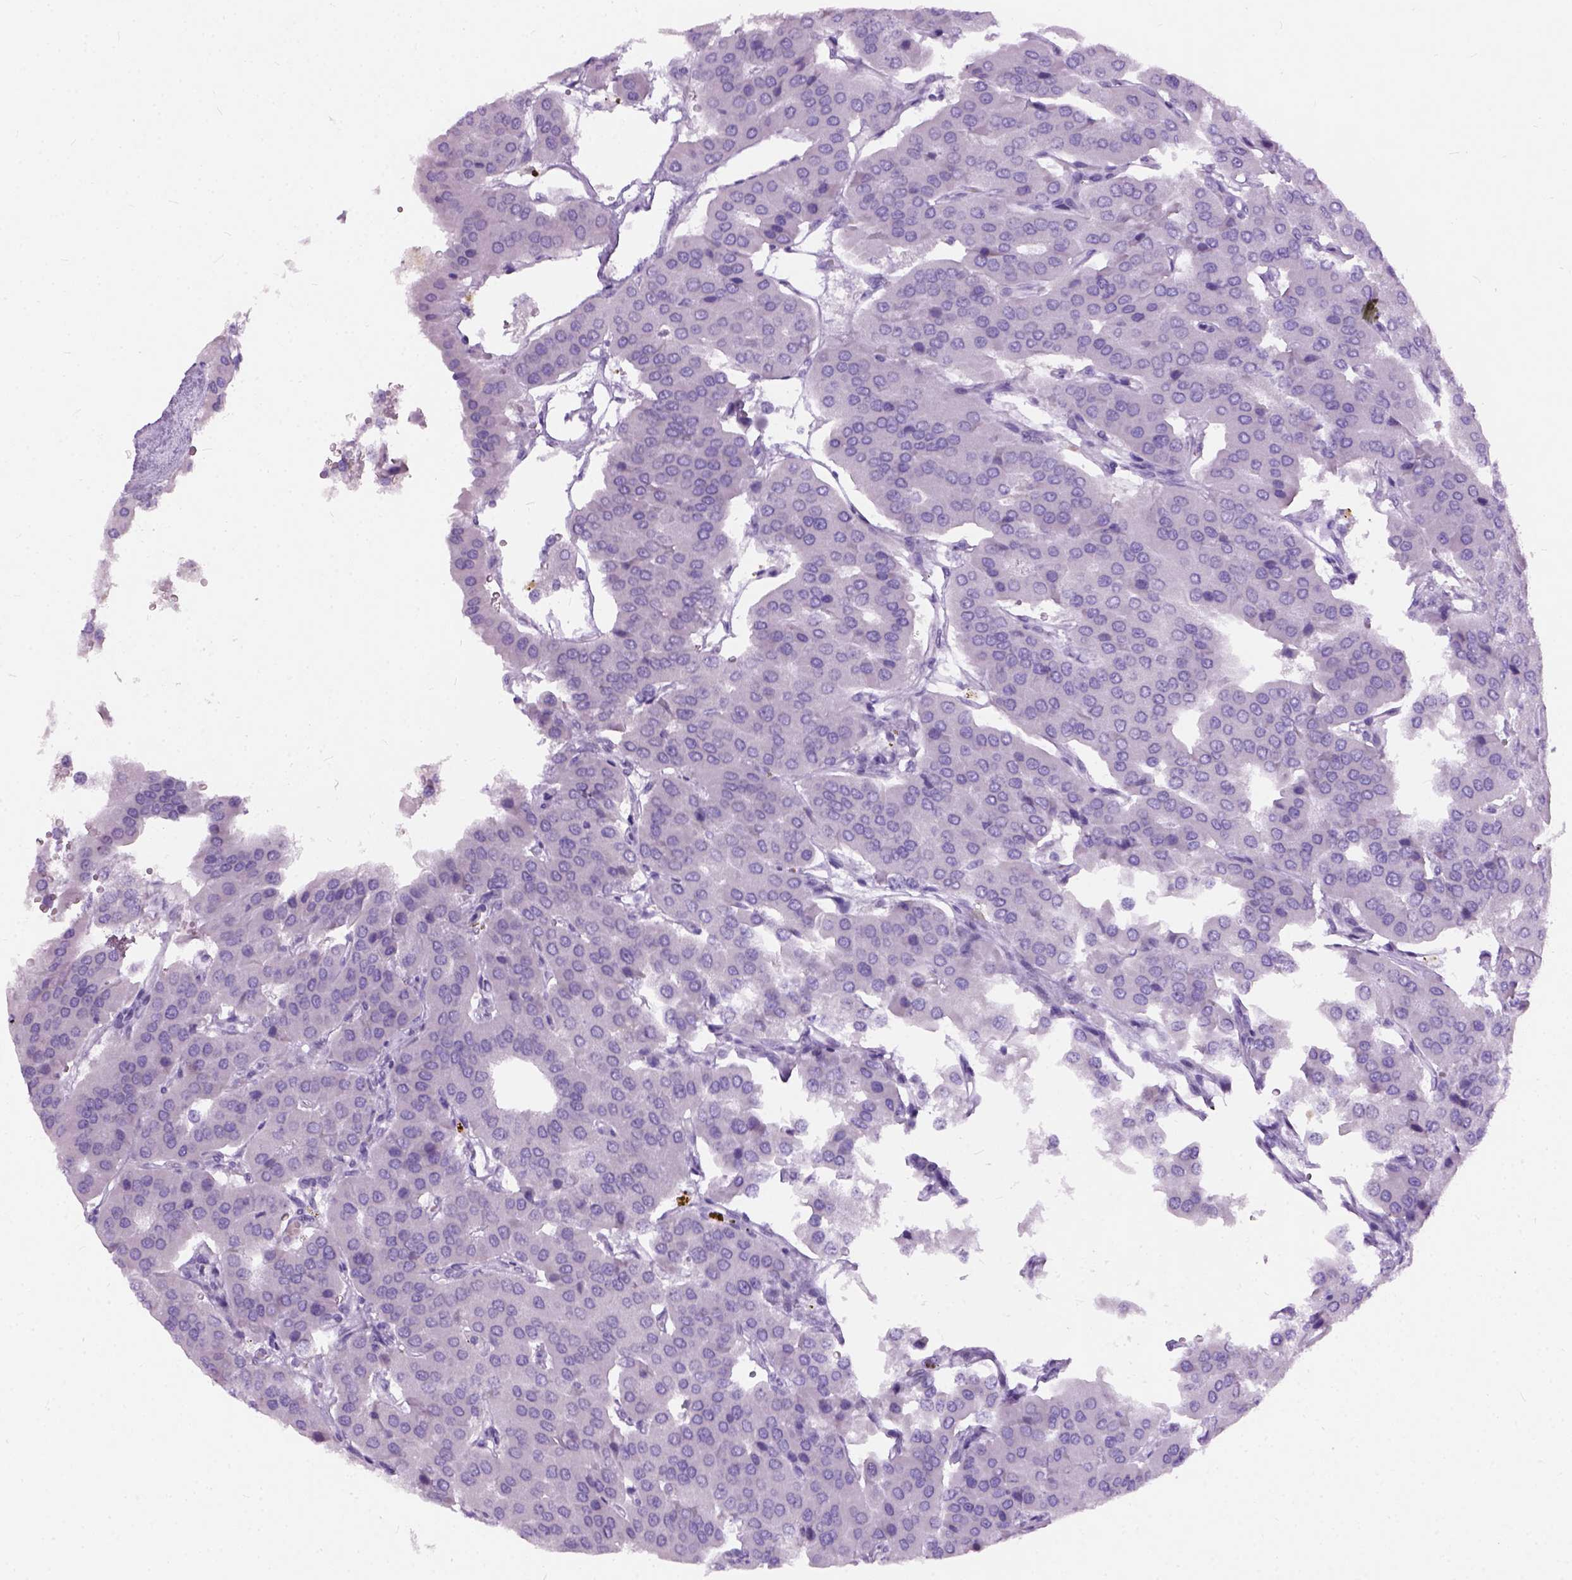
{"staining": {"intensity": "negative", "quantity": "none", "location": "none"}, "tissue": "parathyroid gland", "cell_type": "Glandular cells", "image_type": "normal", "snomed": [{"axis": "morphology", "description": "Normal tissue, NOS"}, {"axis": "morphology", "description": "Adenoma, NOS"}, {"axis": "topography", "description": "Parathyroid gland"}], "caption": "This histopathology image is of benign parathyroid gland stained with immunohistochemistry to label a protein in brown with the nuclei are counter-stained blue. There is no positivity in glandular cells.", "gene": "AXDND1", "patient": {"sex": "female", "age": 86}}